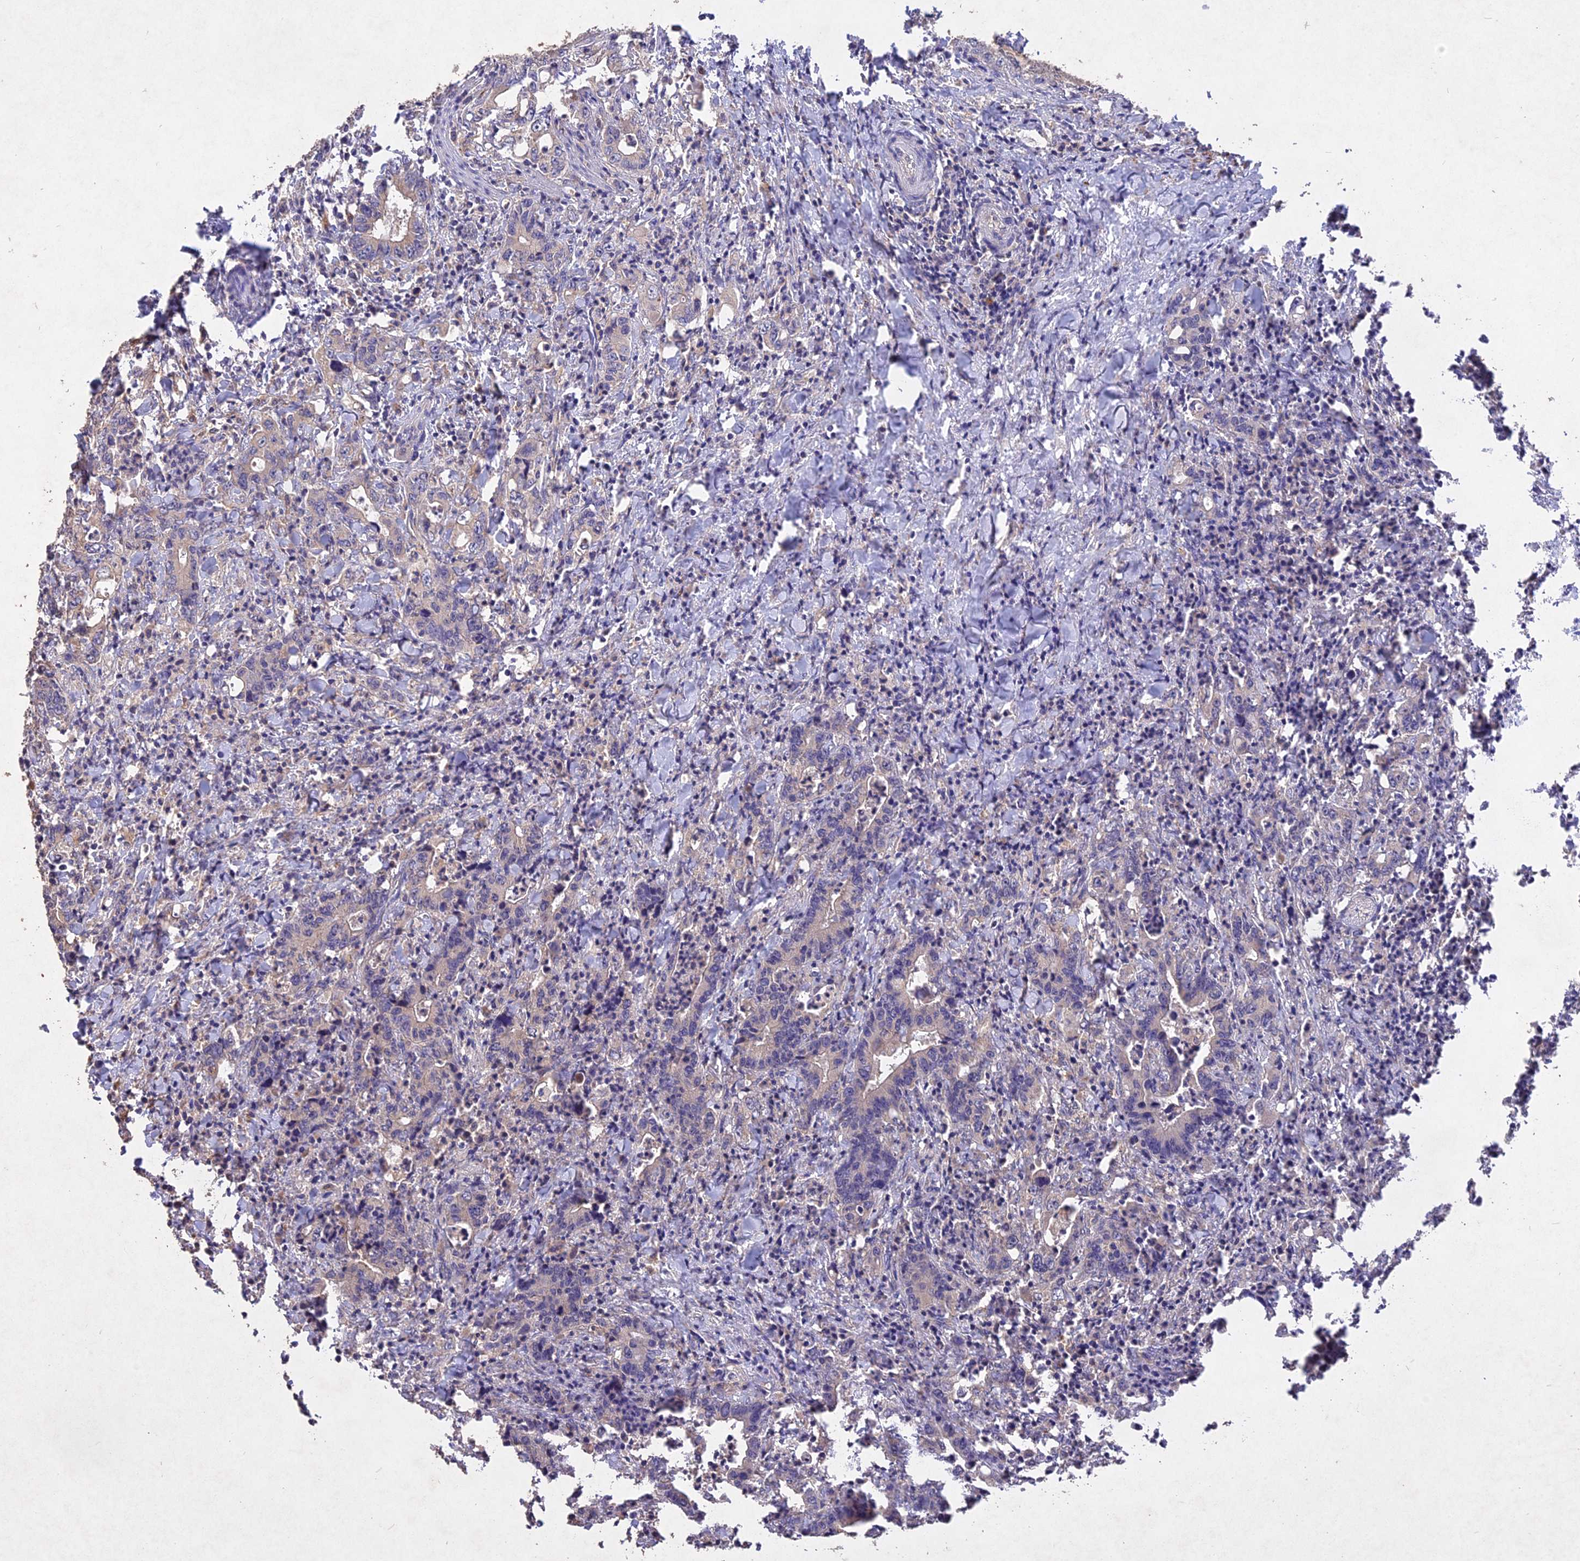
{"staining": {"intensity": "negative", "quantity": "none", "location": "none"}, "tissue": "colorectal cancer", "cell_type": "Tumor cells", "image_type": "cancer", "snomed": [{"axis": "morphology", "description": "Adenocarcinoma, NOS"}, {"axis": "topography", "description": "Colon"}], "caption": "The micrograph displays no significant expression in tumor cells of colorectal cancer. (DAB immunohistochemistry with hematoxylin counter stain).", "gene": "SLC26A4", "patient": {"sex": "female", "age": 75}}